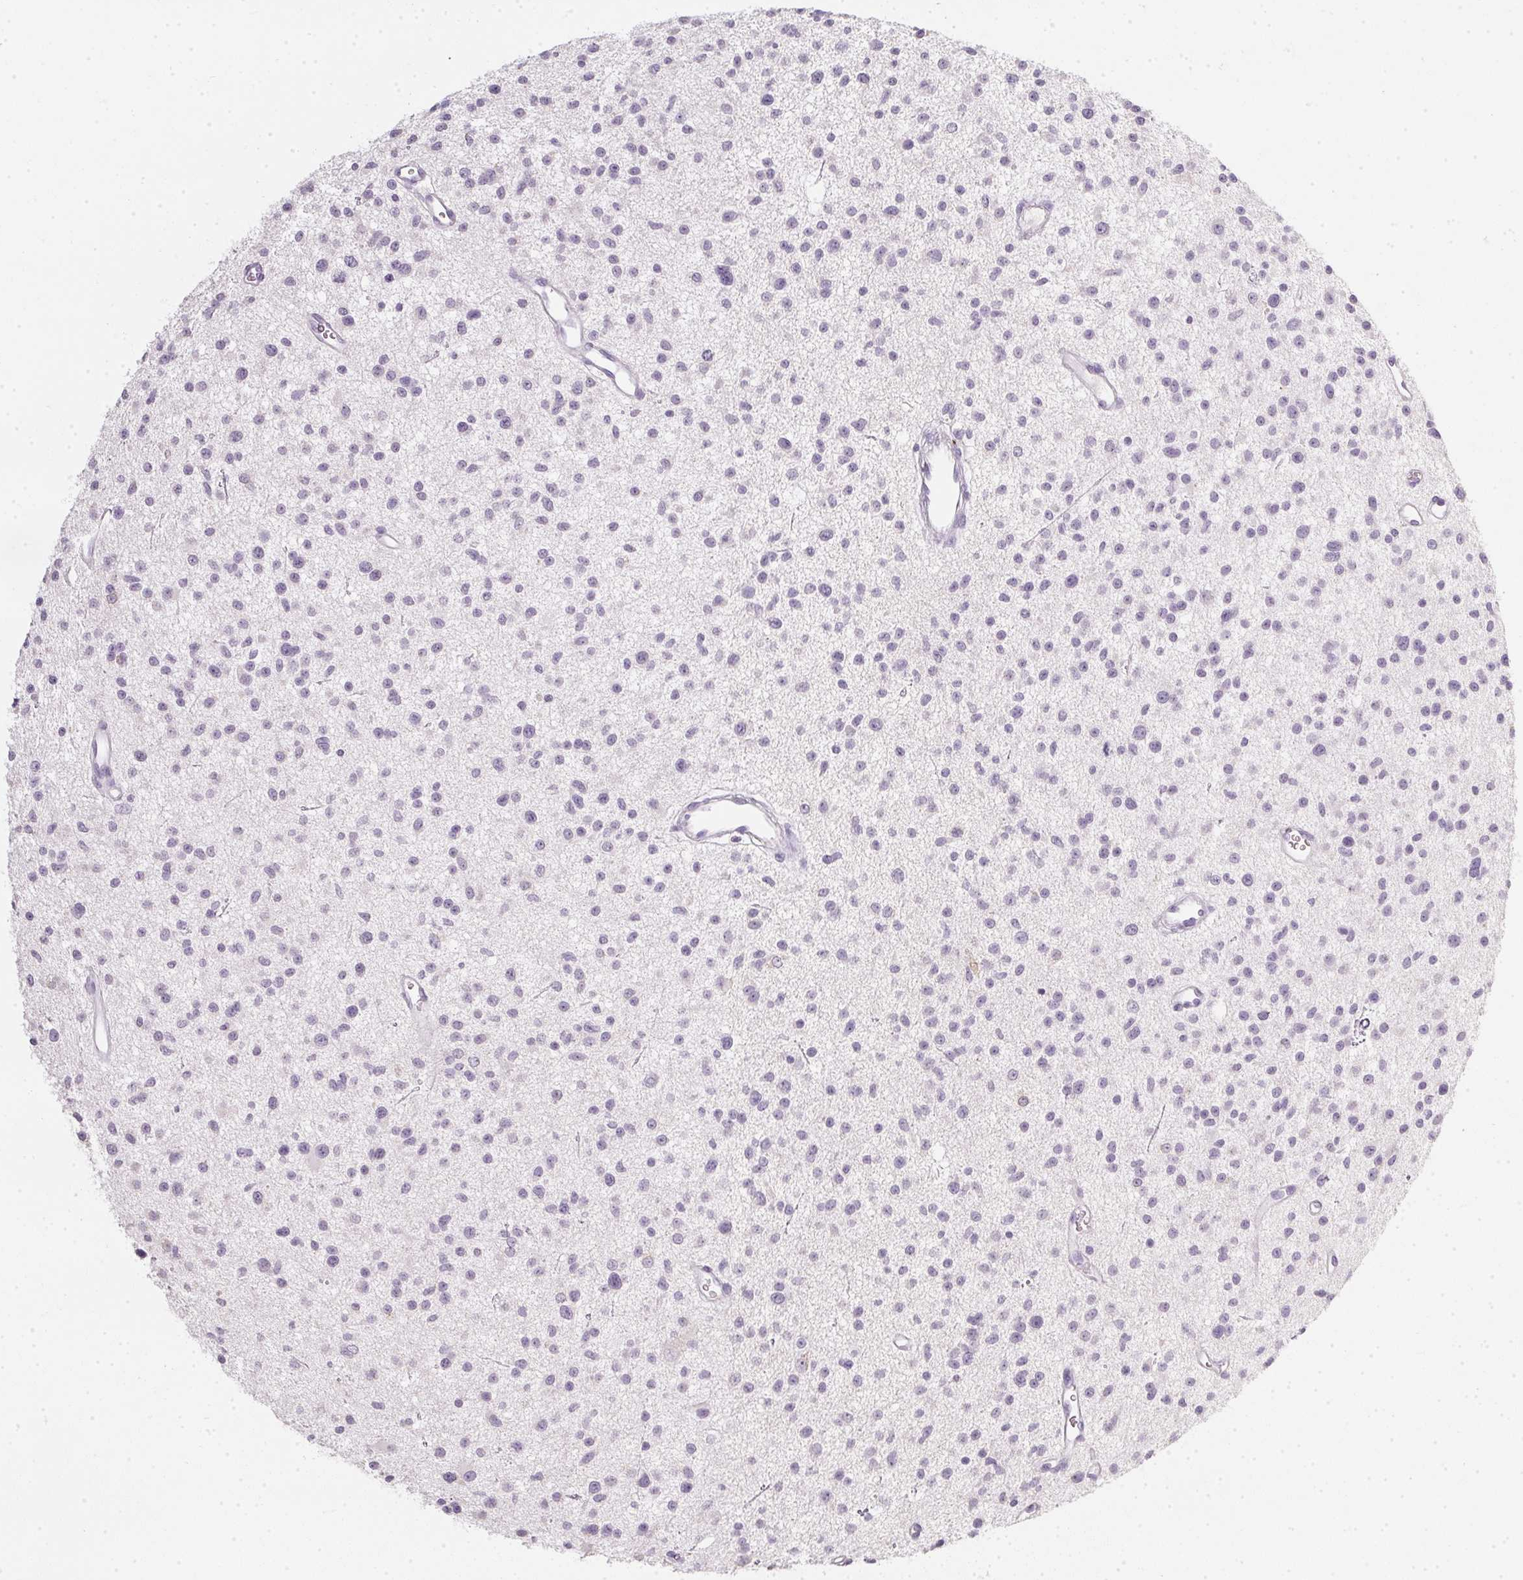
{"staining": {"intensity": "negative", "quantity": "none", "location": "none"}, "tissue": "glioma", "cell_type": "Tumor cells", "image_type": "cancer", "snomed": [{"axis": "morphology", "description": "Glioma, malignant, Low grade"}, {"axis": "topography", "description": "Brain"}], "caption": "Immunohistochemical staining of glioma demonstrates no significant positivity in tumor cells.", "gene": "TMEM72", "patient": {"sex": "male", "age": 43}}